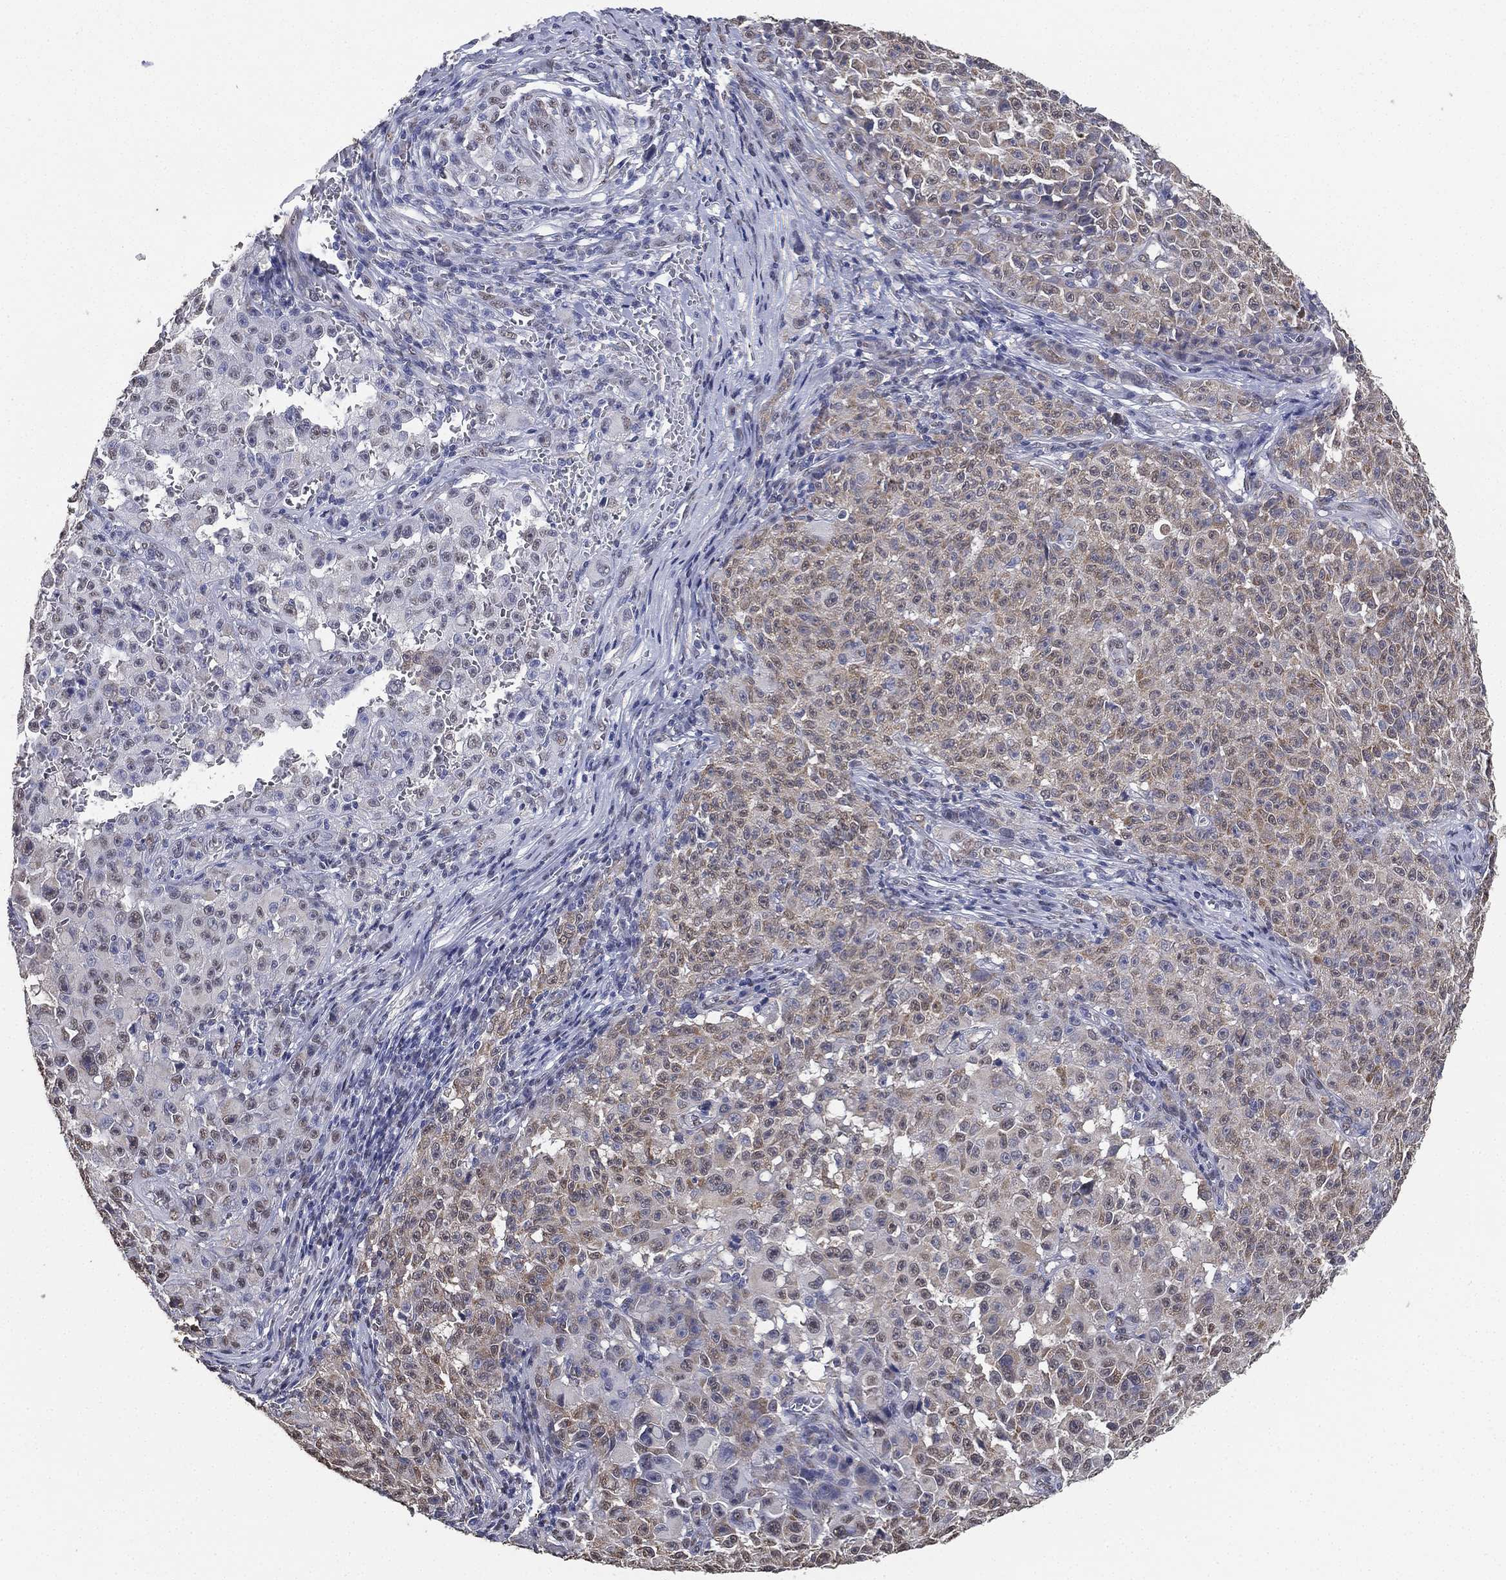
{"staining": {"intensity": "weak", "quantity": "25%-75%", "location": "cytoplasmic/membranous"}, "tissue": "melanoma", "cell_type": "Tumor cells", "image_type": "cancer", "snomed": [{"axis": "morphology", "description": "Malignant melanoma, NOS"}, {"axis": "topography", "description": "Skin"}], "caption": "A low amount of weak cytoplasmic/membranous staining is seen in approximately 25%-75% of tumor cells in melanoma tissue.", "gene": "ALDH7A1", "patient": {"sex": "female", "age": 82}}